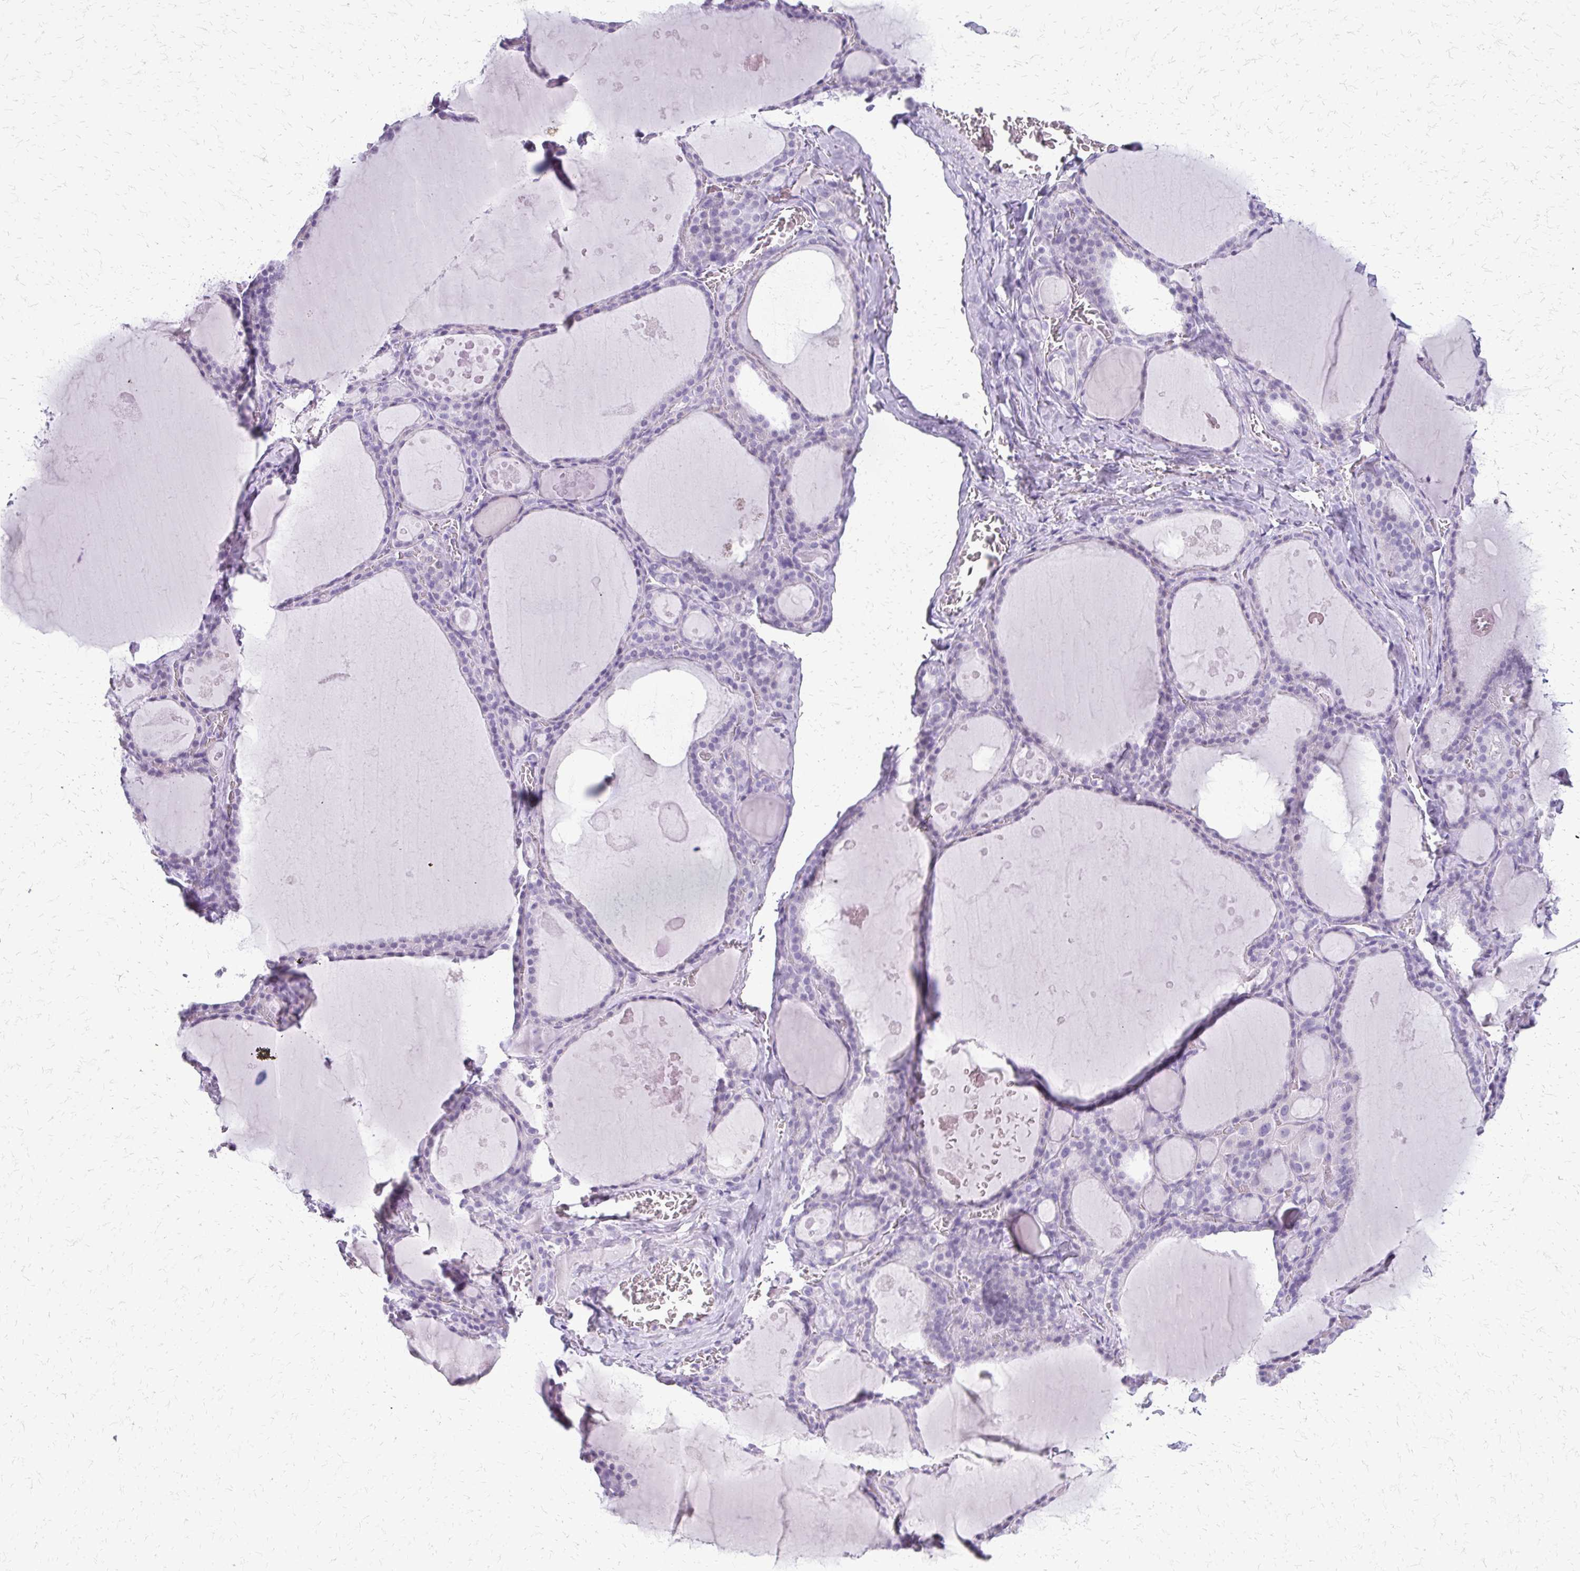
{"staining": {"intensity": "negative", "quantity": "none", "location": "none"}, "tissue": "thyroid gland", "cell_type": "Glandular cells", "image_type": "normal", "snomed": [{"axis": "morphology", "description": "Normal tissue, NOS"}, {"axis": "topography", "description": "Thyroid gland"}], "caption": "Glandular cells show no significant staining in benign thyroid gland.", "gene": "FAM162B", "patient": {"sex": "male", "age": 56}}